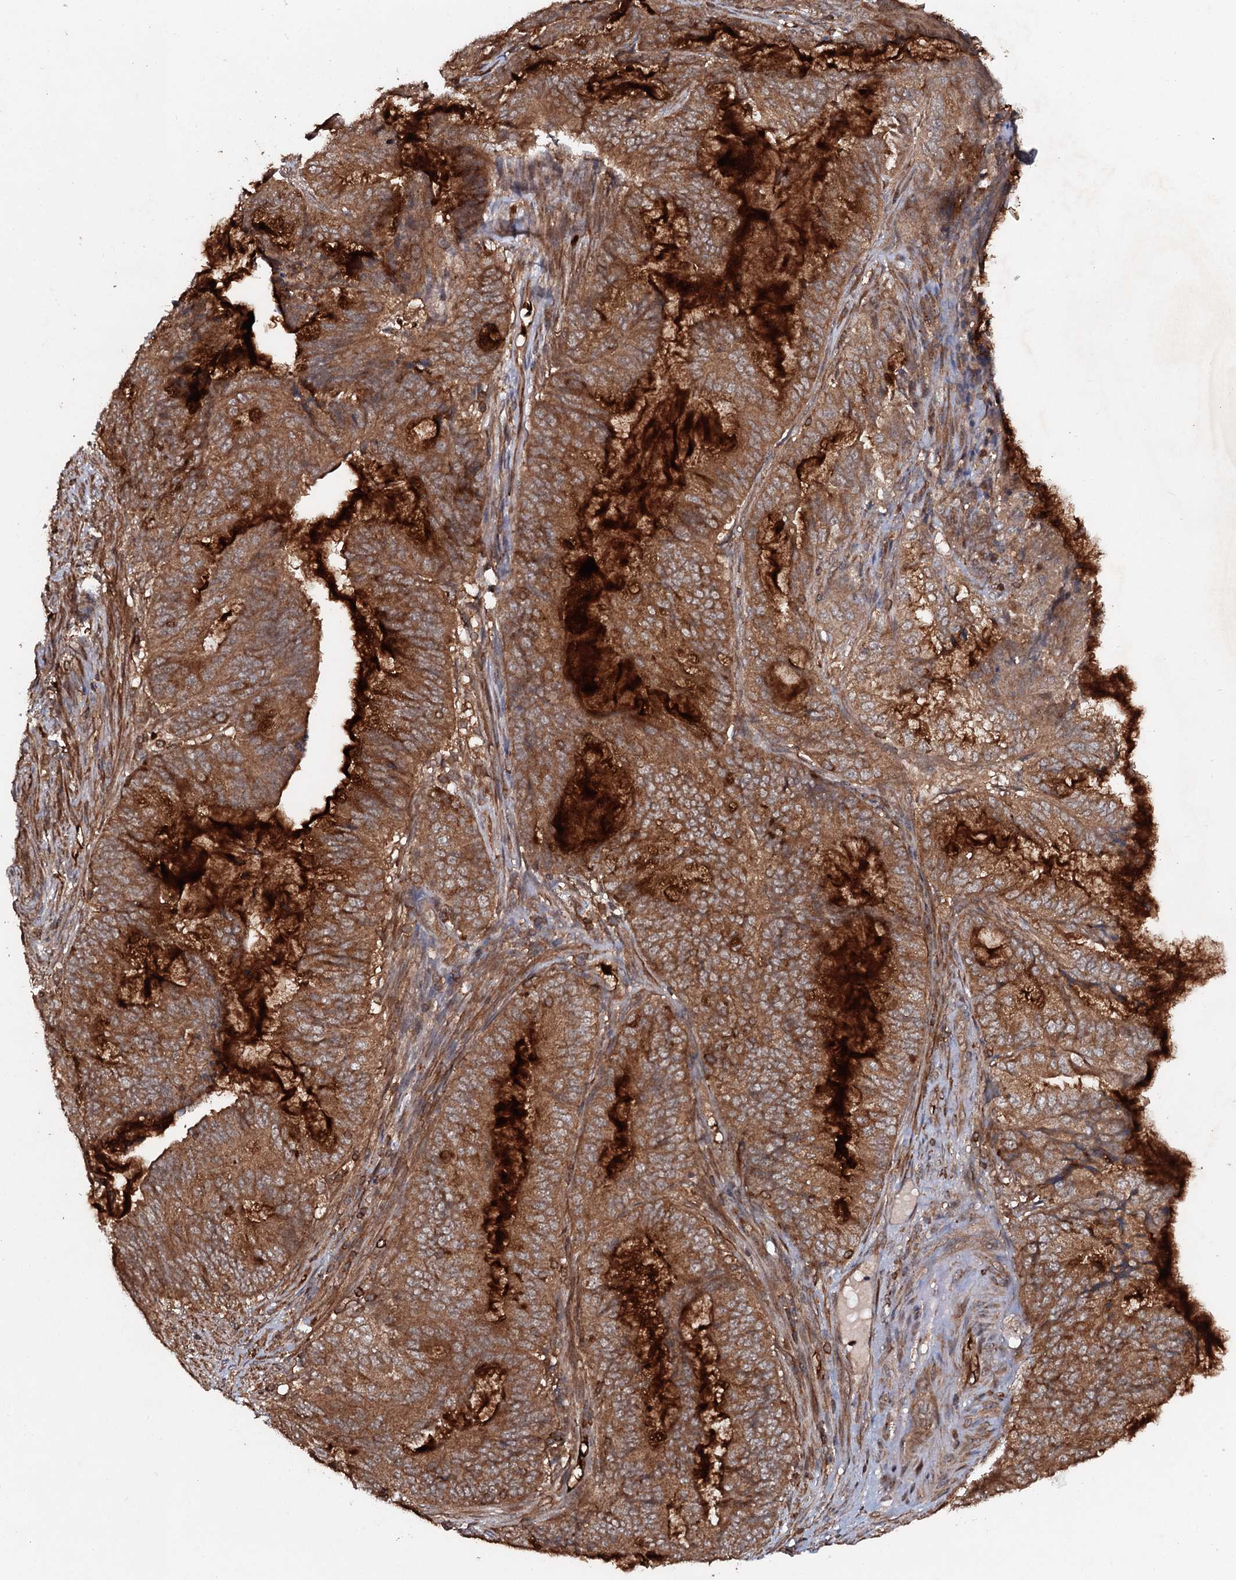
{"staining": {"intensity": "moderate", "quantity": ">75%", "location": "cytoplasmic/membranous"}, "tissue": "endometrial cancer", "cell_type": "Tumor cells", "image_type": "cancer", "snomed": [{"axis": "morphology", "description": "Adenocarcinoma, NOS"}, {"axis": "topography", "description": "Endometrium"}], "caption": "Brown immunohistochemical staining in human endometrial cancer displays moderate cytoplasmic/membranous expression in approximately >75% of tumor cells.", "gene": "ADGRG3", "patient": {"sex": "female", "age": 51}}